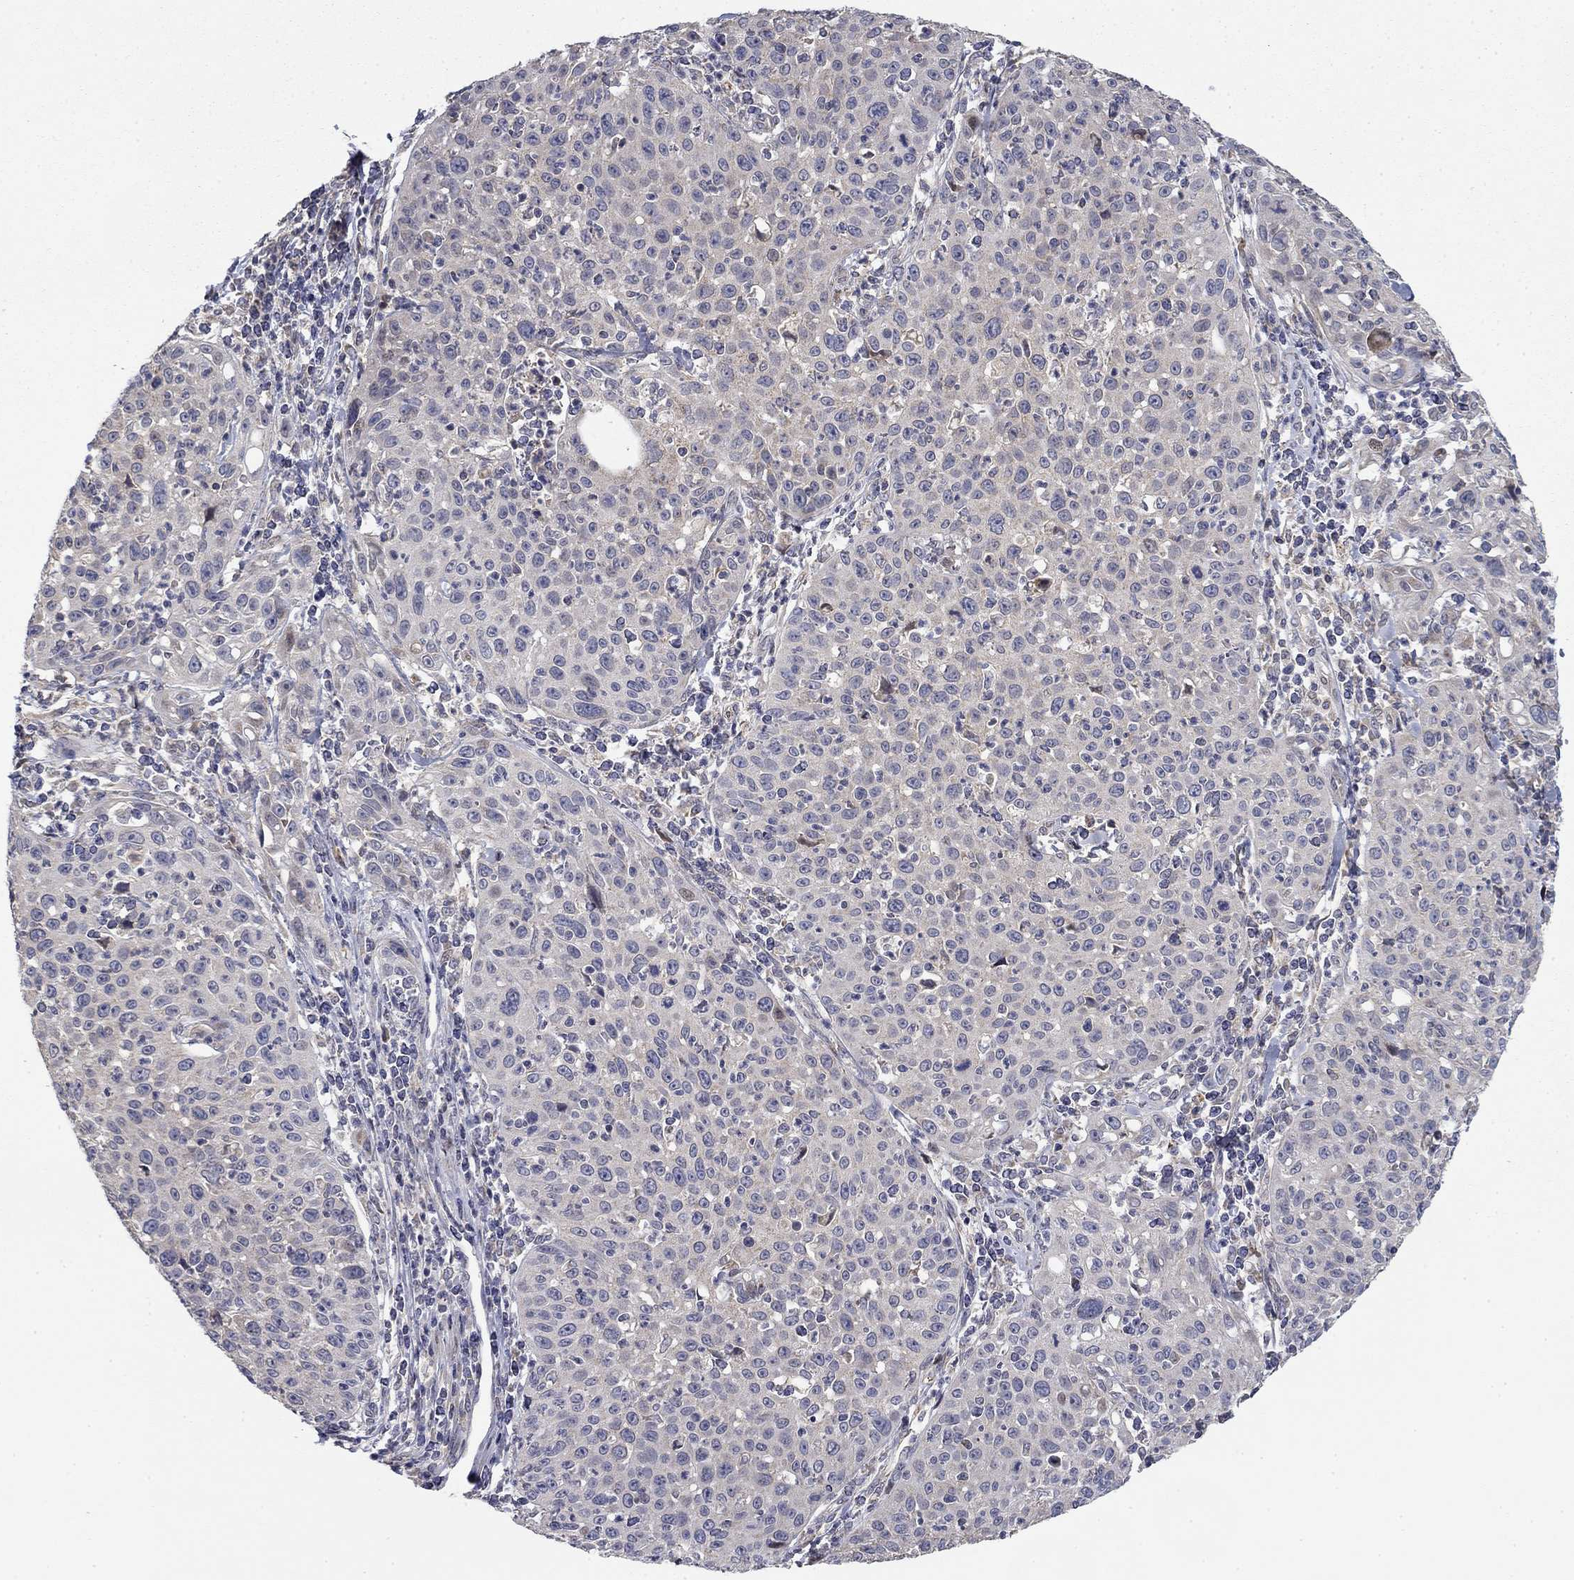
{"staining": {"intensity": "negative", "quantity": "none", "location": "none"}, "tissue": "cervical cancer", "cell_type": "Tumor cells", "image_type": "cancer", "snomed": [{"axis": "morphology", "description": "Squamous cell carcinoma, NOS"}, {"axis": "topography", "description": "Cervix"}], "caption": "This is a image of IHC staining of squamous cell carcinoma (cervical), which shows no expression in tumor cells.", "gene": "MMAA", "patient": {"sex": "female", "age": 26}}